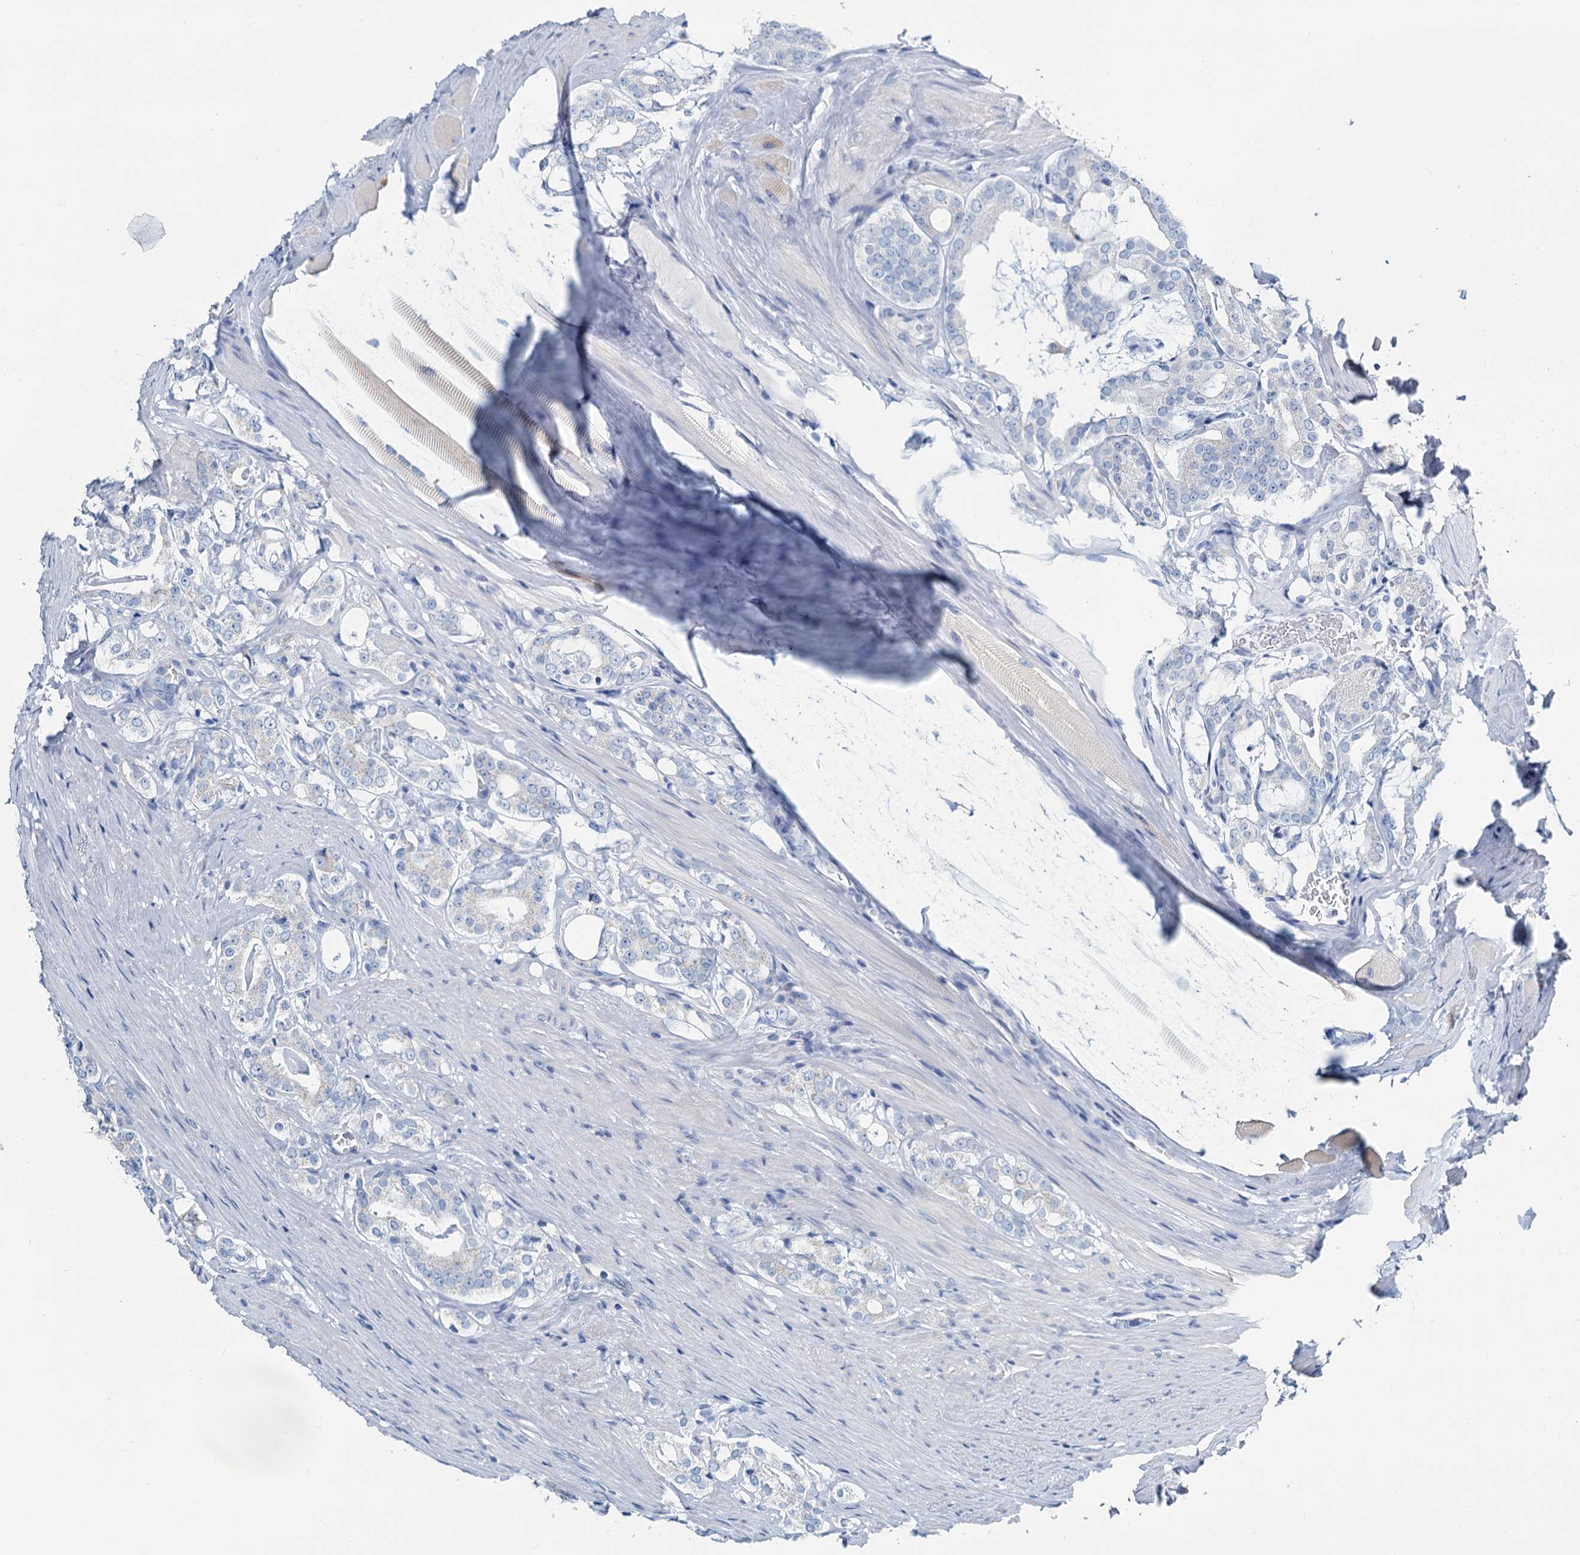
{"staining": {"intensity": "negative", "quantity": "none", "location": "none"}, "tissue": "prostate cancer", "cell_type": "Tumor cells", "image_type": "cancer", "snomed": [{"axis": "morphology", "description": "Adenocarcinoma, High grade"}, {"axis": "topography", "description": "Prostate"}], "caption": "A high-resolution photomicrograph shows immunohistochemistry staining of prostate high-grade adenocarcinoma, which exhibits no significant staining in tumor cells. (Immunohistochemistry (ihc), brightfield microscopy, high magnification).", "gene": "SLC1A3", "patient": {"sex": "male", "age": 63}}